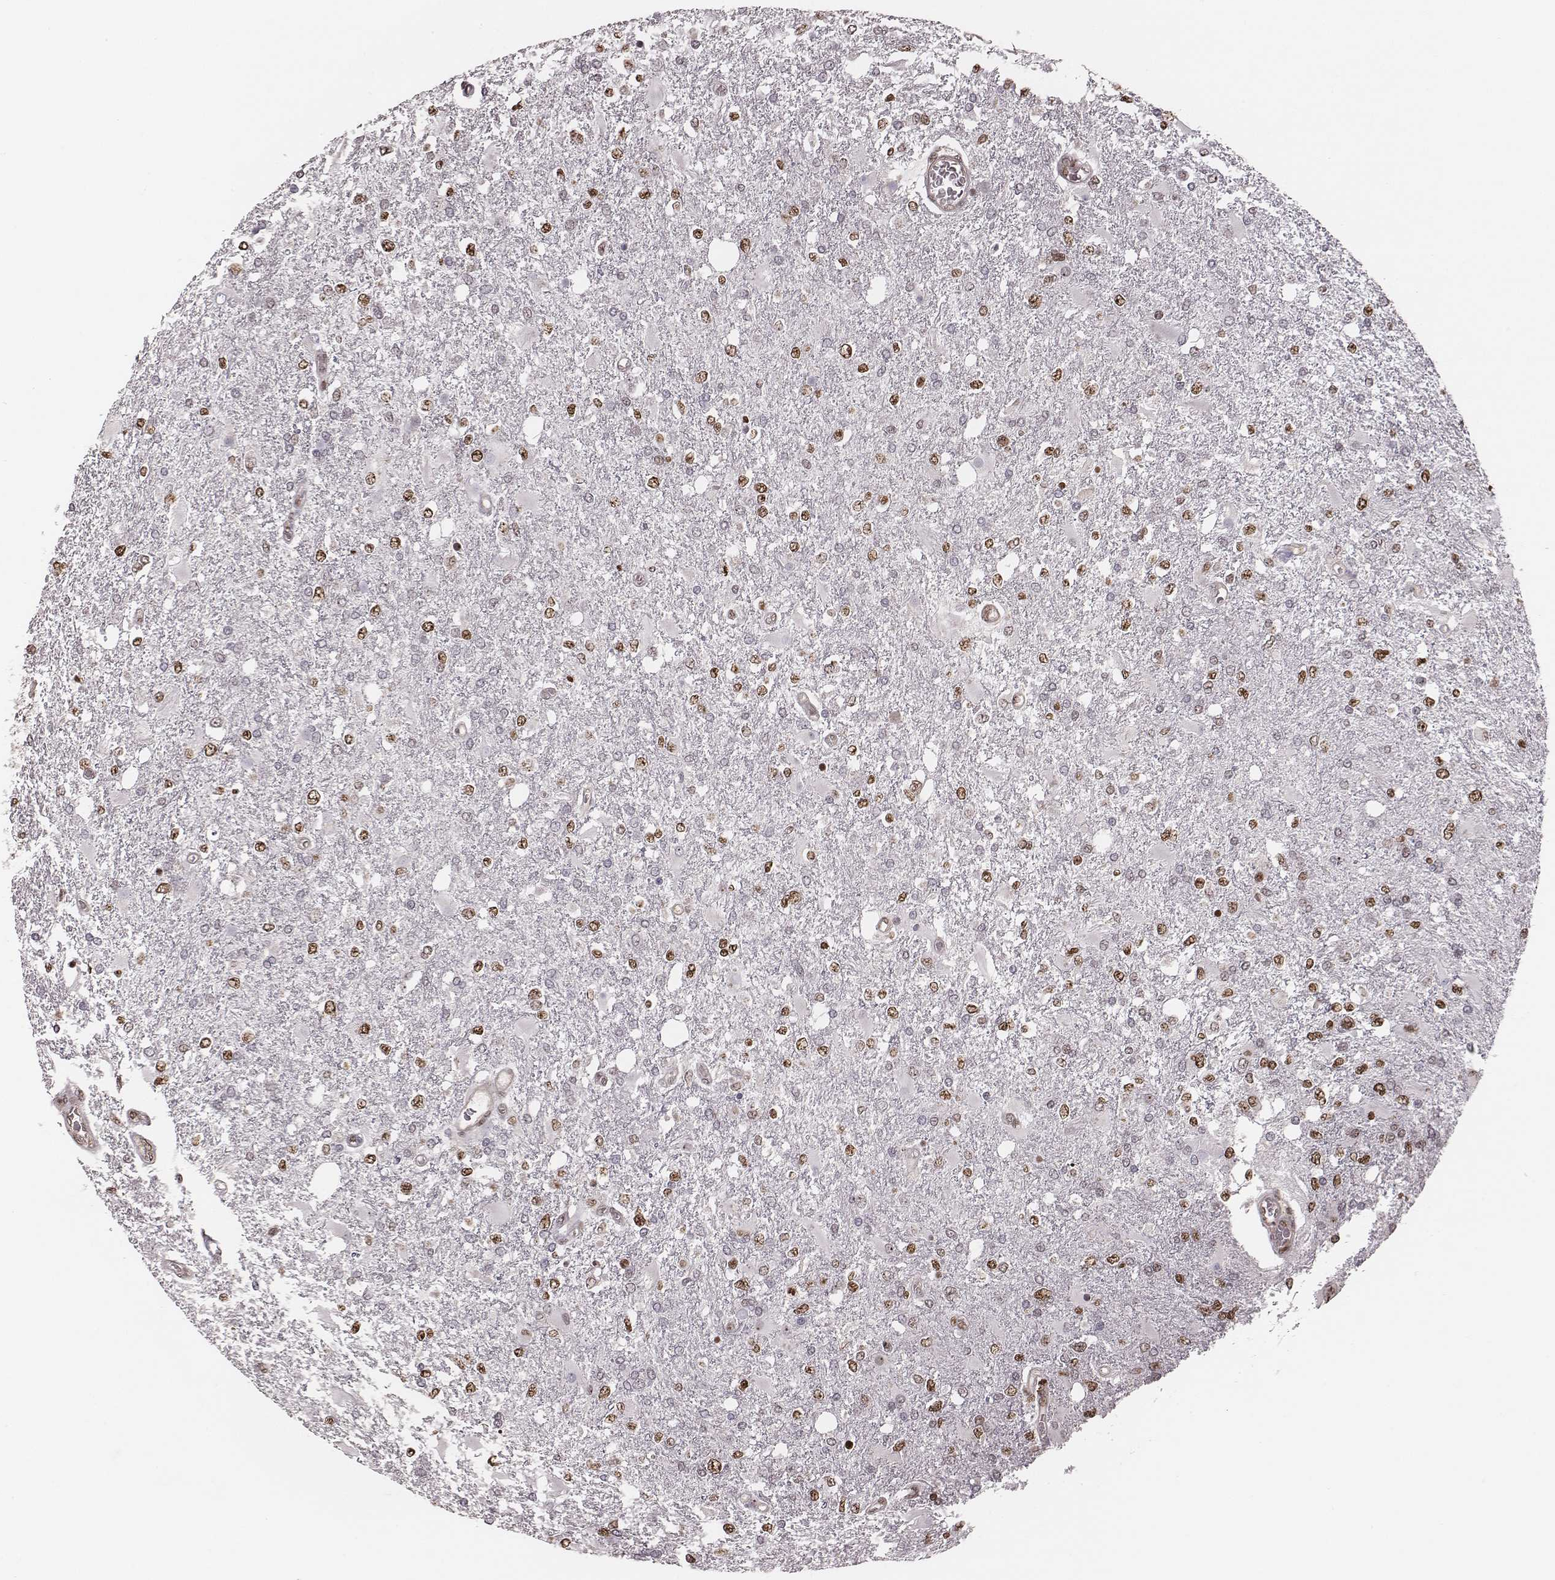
{"staining": {"intensity": "moderate", "quantity": "<25%", "location": "nuclear"}, "tissue": "glioma", "cell_type": "Tumor cells", "image_type": "cancer", "snomed": [{"axis": "morphology", "description": "Glioma, malignant, High grade"}, {"axis": "topography", "description": "Cerebral cortex"}], "caption": "Immunohistochemical staining of human glioma demonstrates low levels of moderate nuclear protein expression in approximately <25% of tumor cells.", "gene": "VRK3", "patient": {"sex": "male", "age": 79}}